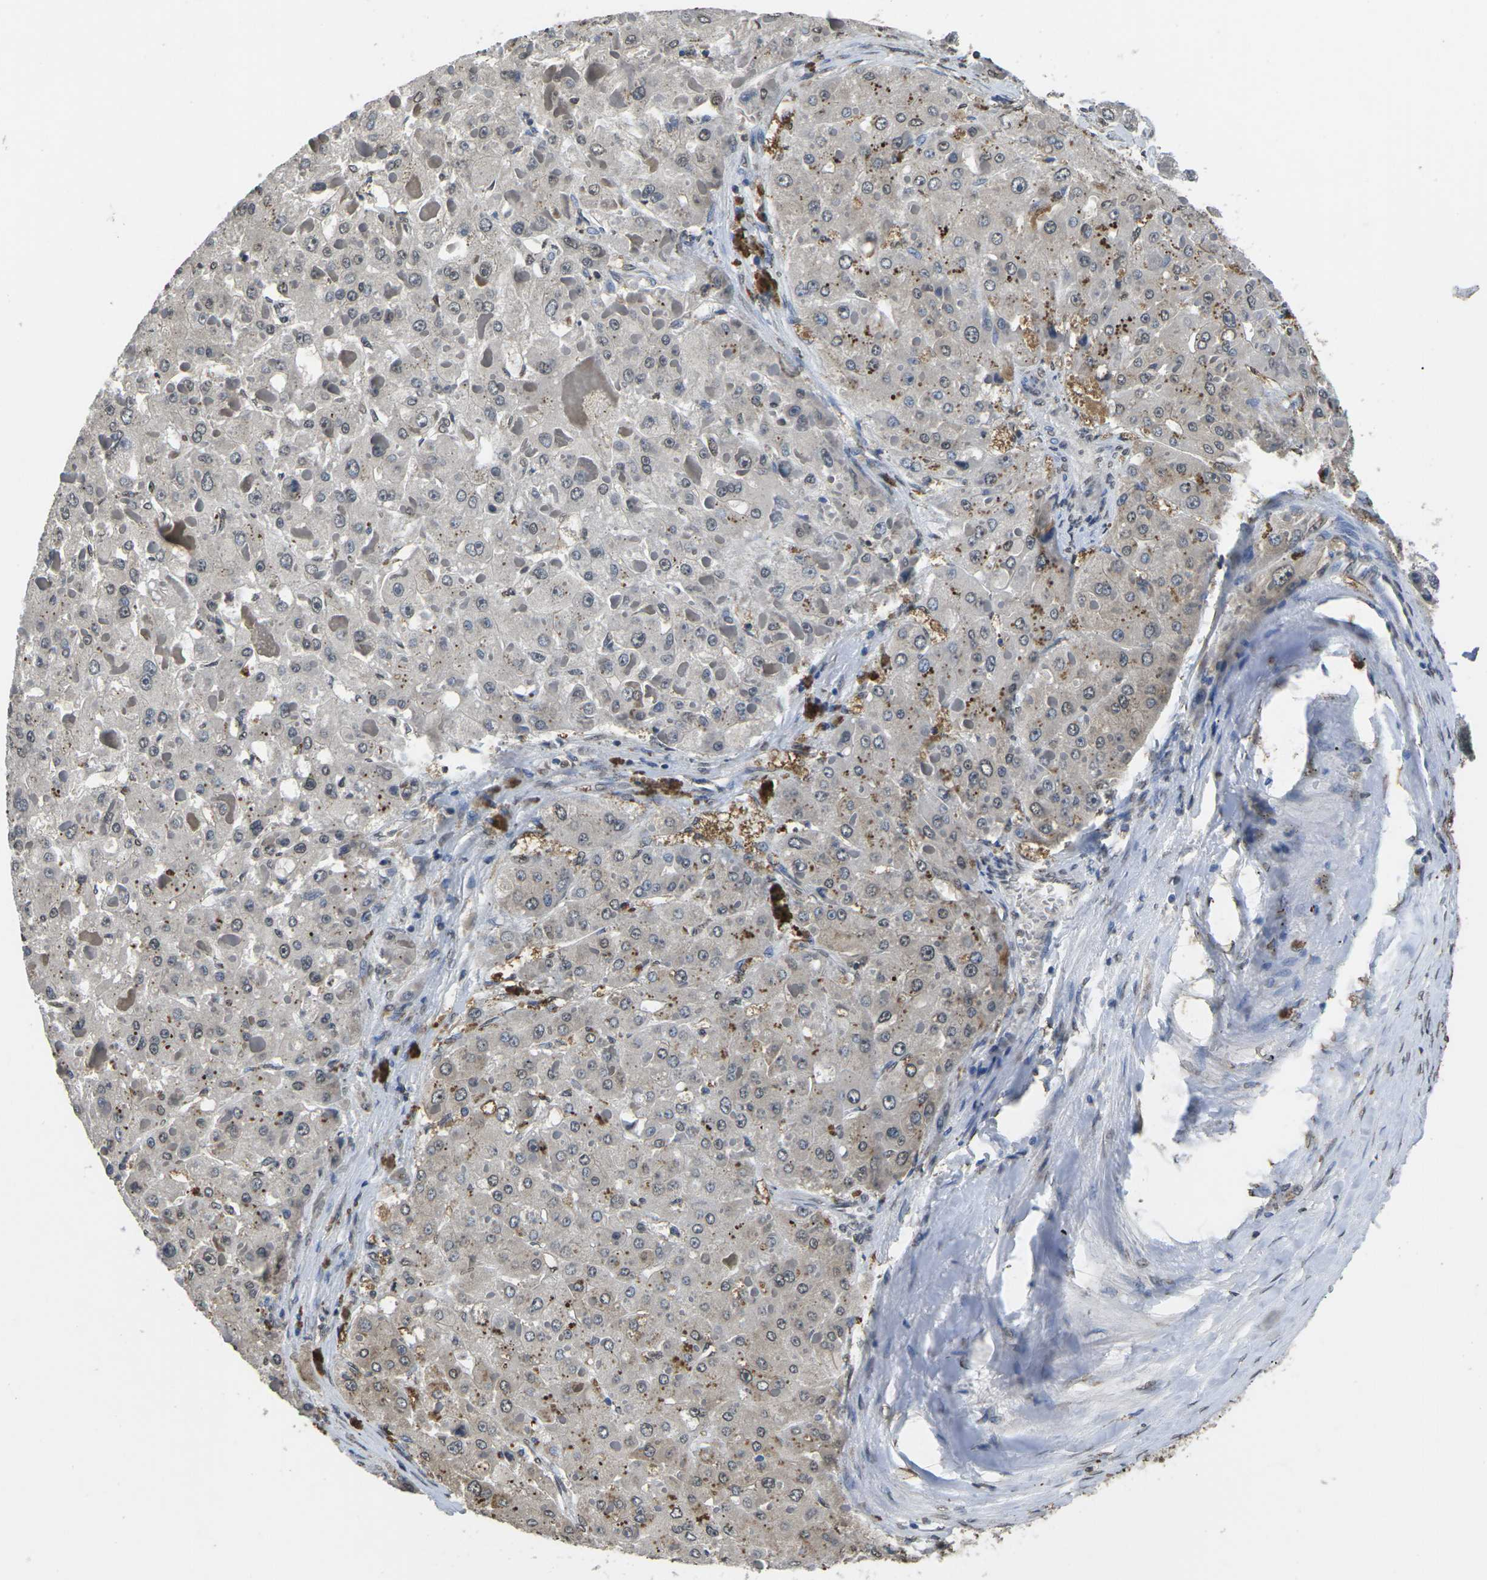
{"staining": {"intensity": "moderate", "quantity": "<25%", "location": "cytoplasmic/membranous"}, "tissue": "liver cancer", "cell_type": "Tumor cells", "image_type": "cancer", "snomed": [{"axis": "morphology", "description": "Carcinoma, Hepatocellular, NOS"}, {"axis": "topography", "description": "Liver"}], "caption": "Approximately <25% of tumor cells in liver hepatocellular carcinoma reveal moderate cytoplasmic/membranous protein positivity as visualized by brown immunohistochemical staining.", "gene": "SCNN1B", "patient": {"sex": "female", "age": 73}}